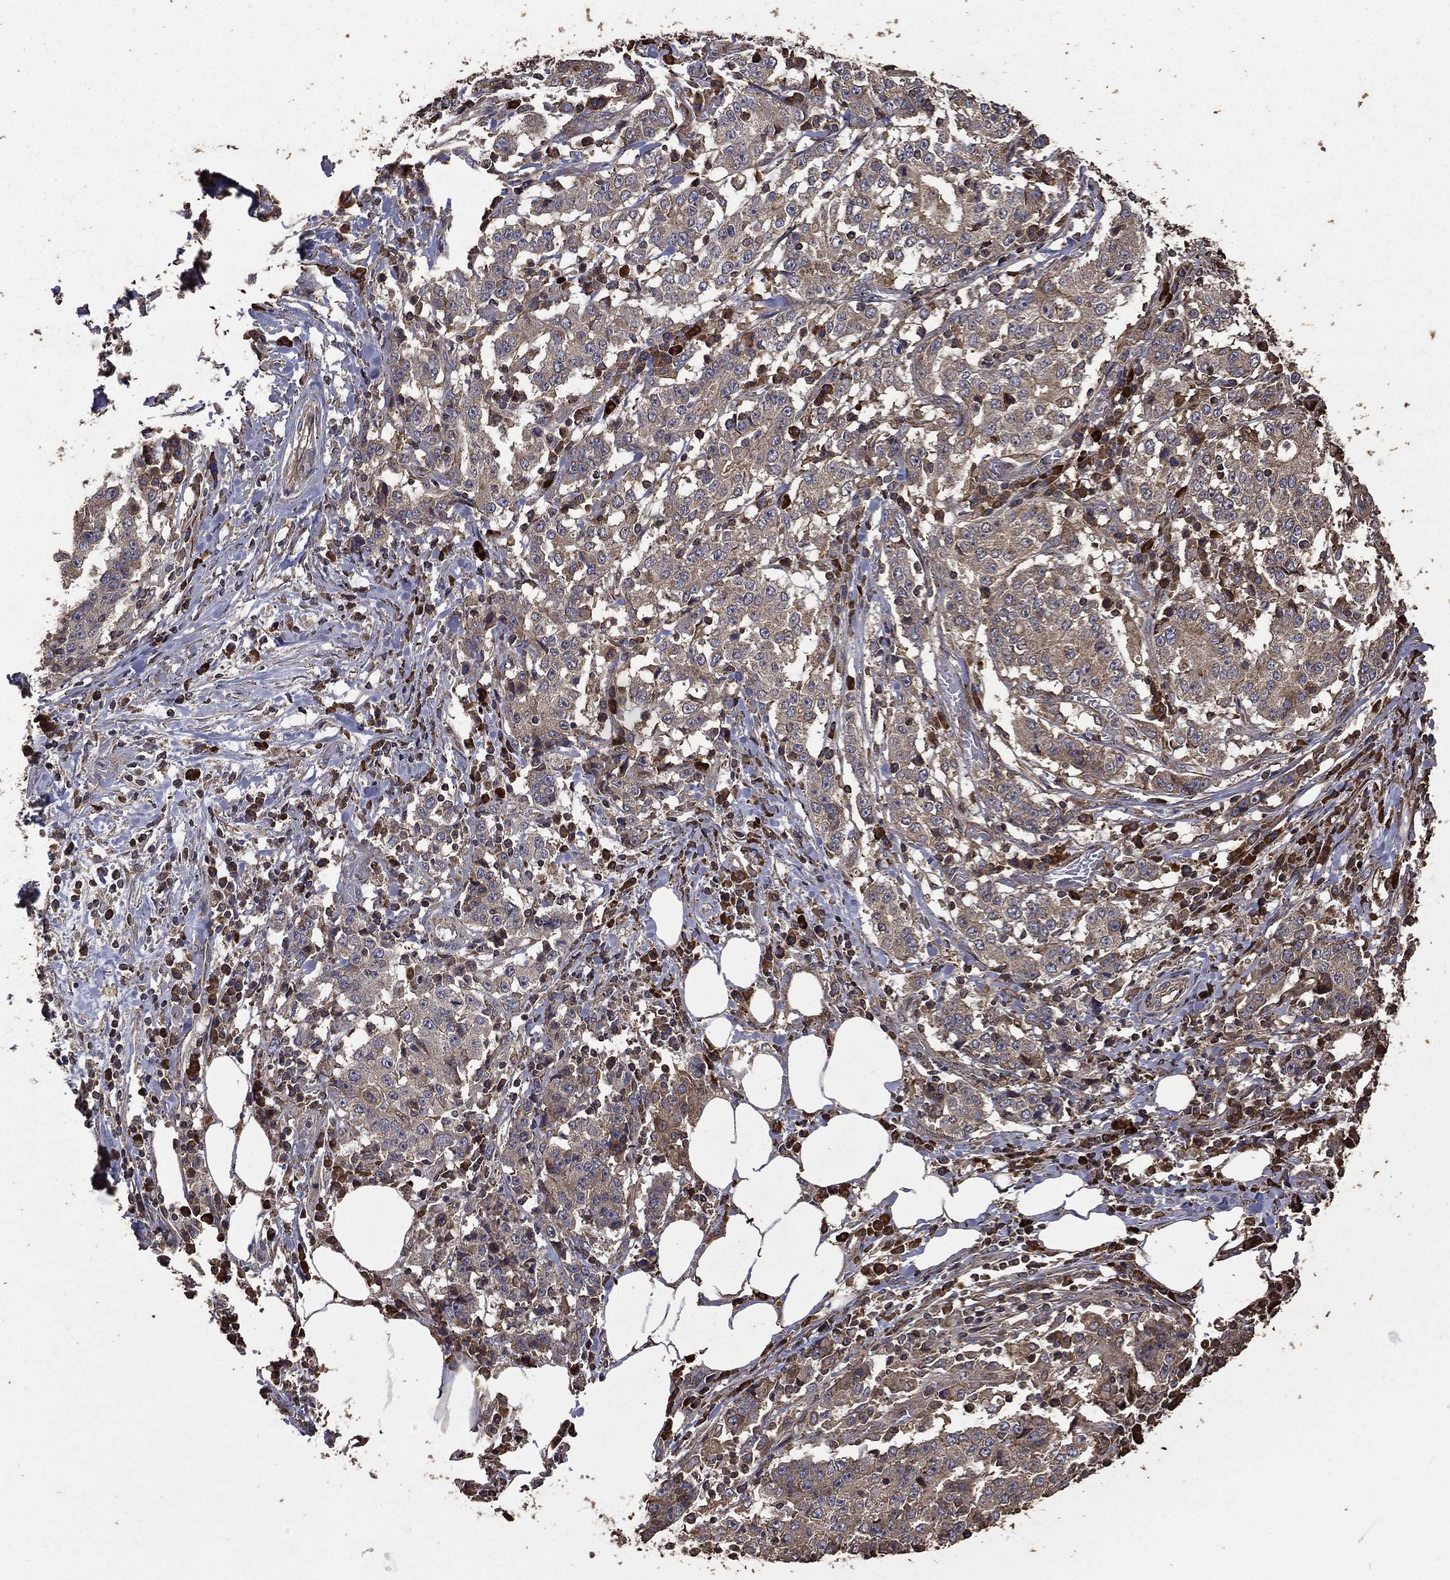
{"staining": {"intensity": "weak", "quantity": "25%-75%", "location": "cytoplasmic/membranous"}, "tissue": "stomach cancer", "cell_type": "Tumor cells", "image_type": "cancer", "snomed": [{"axis": "morphology", "description": "Adenocarcinoma, NOS"}, {"axis": "topography", "description": "Stomach"}], "caption": "A low amount of weak cytoplasmic/membranous positivity is seen in approximately 25%-75% of tumor cells in stomach cancer tissue.", "gene": "METTL27", "patient": {"sex": "male", "age": 59}}